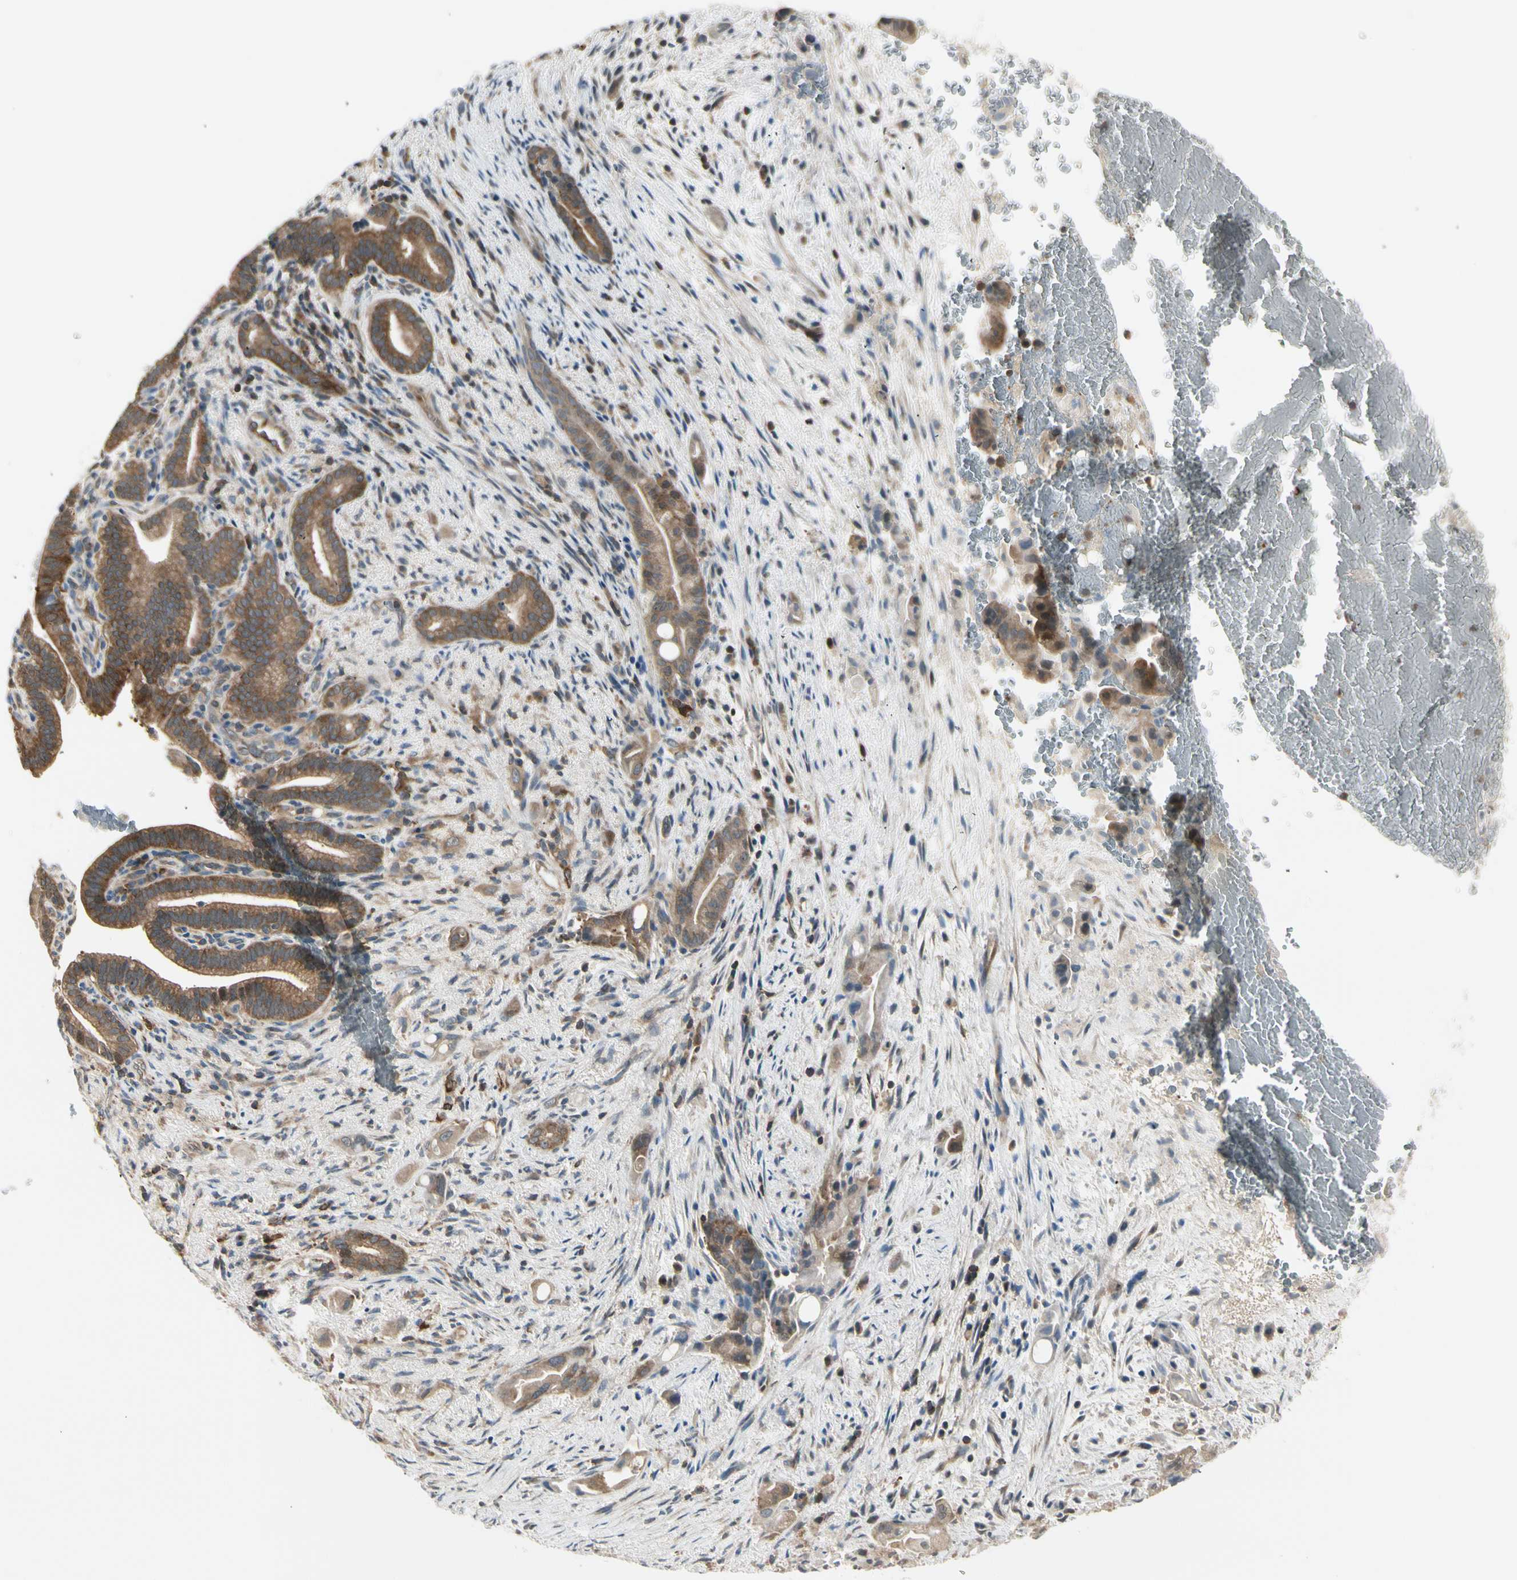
{"staining": {"intensity": "strong", "quantity": ">75%", "location": "cytoplasmic/membranous"}, "tissue": "liver cancer", "cell_type": "Tumor cells", "image_type": "cancer", "snomed": [{"axis": "morphology", "description": "Cholangiocarcinoma"}, {"axis": "topography", "description": "Liver"}], "caption": "Immunohistochemical staining of human liver cancer demonstrates high levels of strong cytoplasmic/membranous protein expression in approximately >75% of tumor cells.", "gene": "OXSR1", "patient": {"sex": "female", "age": 68}}